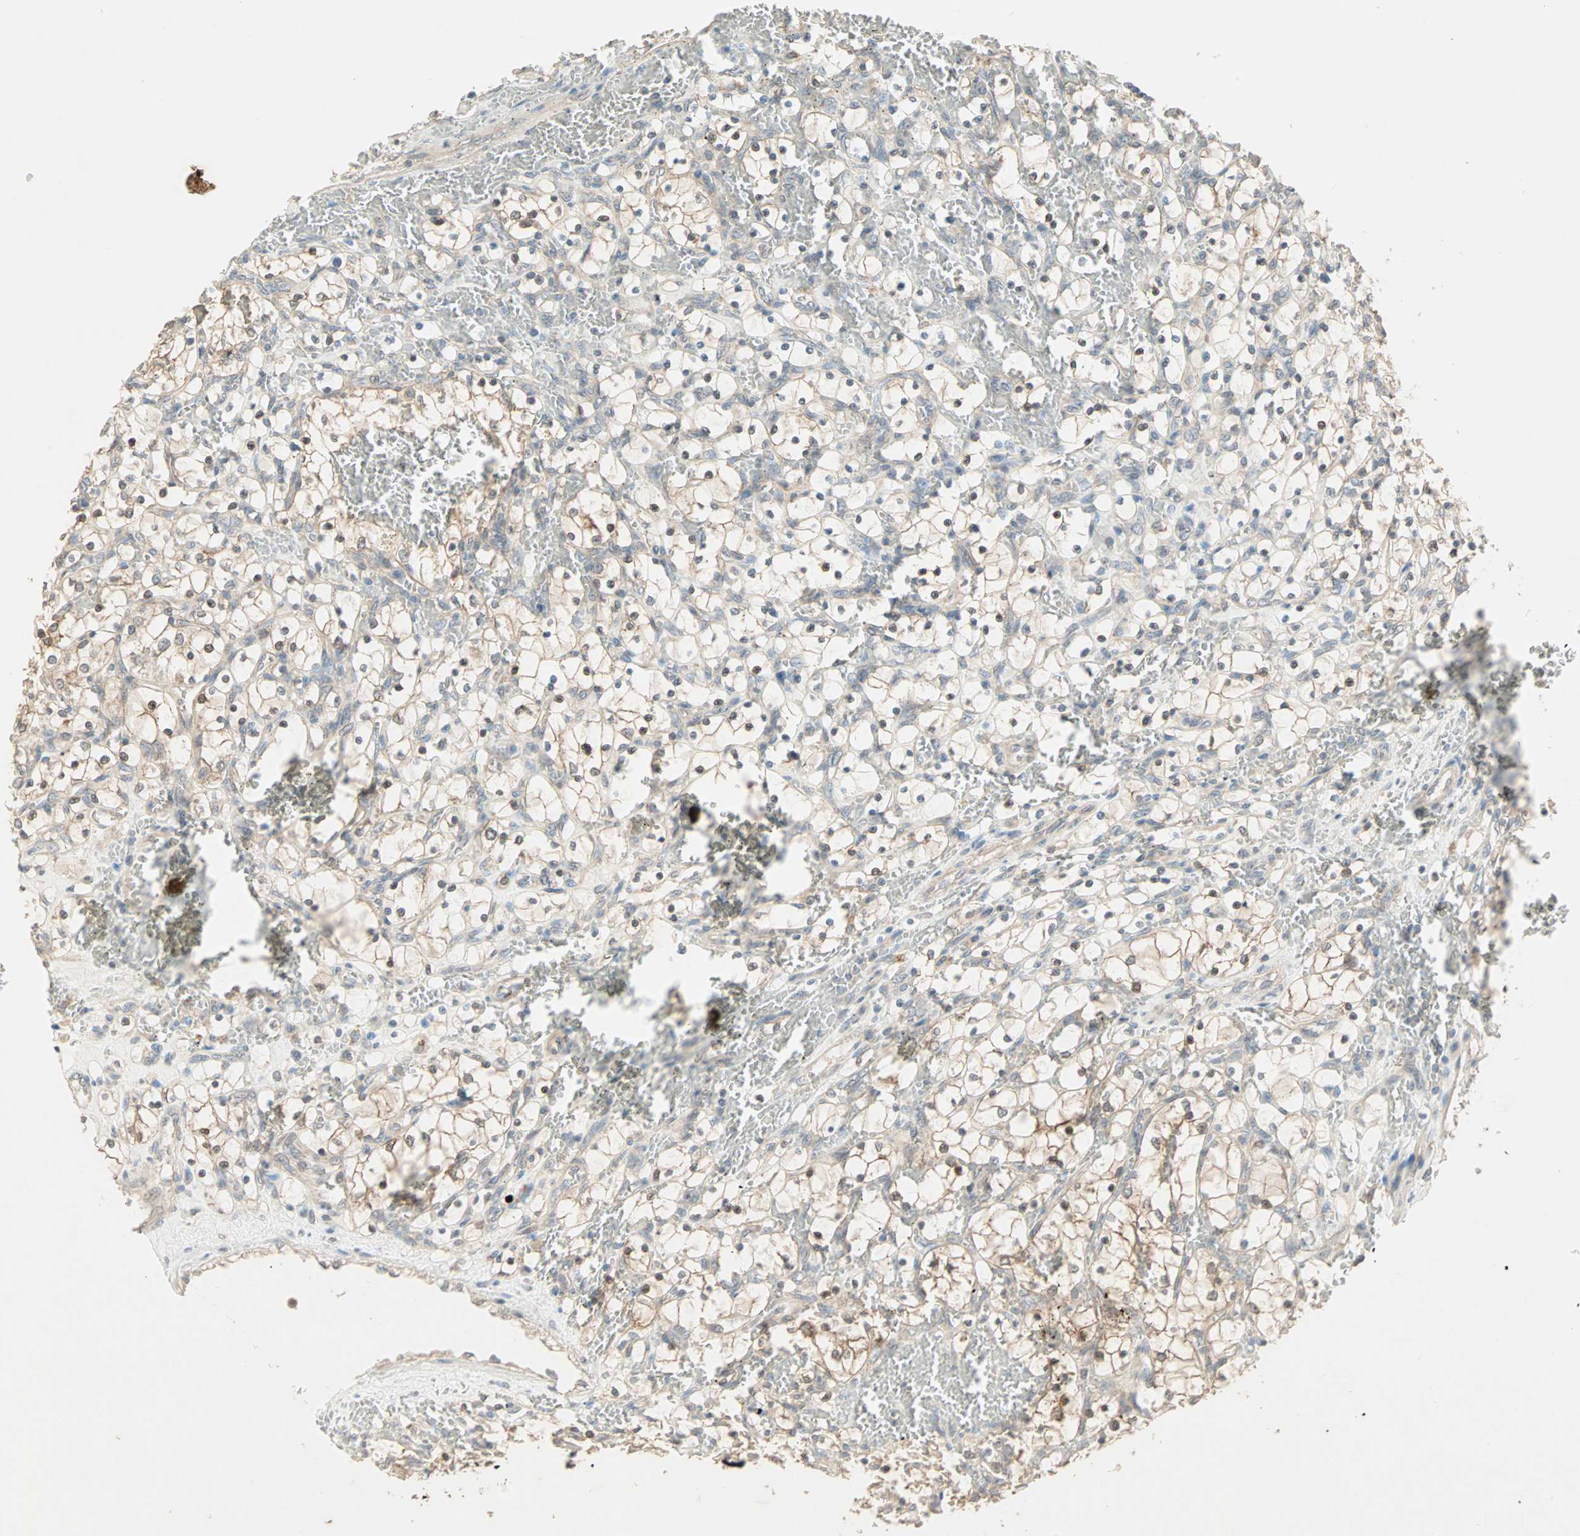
{"staining": {"intensity": "weak", "quantity": ">75%", "location": "cytoplasmic/membranous,nuclear"}, "tissue": "renal cancer", "cell_type": "Tumor cells", "image_type": "cancer", "snomed": [{"axis": "morphology", "description": "Adenocarcinoma, NOS"}, {"axis": "topography", "description": "Kidney"}], "caption": "Immunohistochemical staining of human adenocarcinoma (renal) displays low levels of weak cytoplasmic/membranous and nuclear expression in approximately >75% of tumor cells.", "gene": "TTF2", "patient": {"sex": "female", "age": 69}}